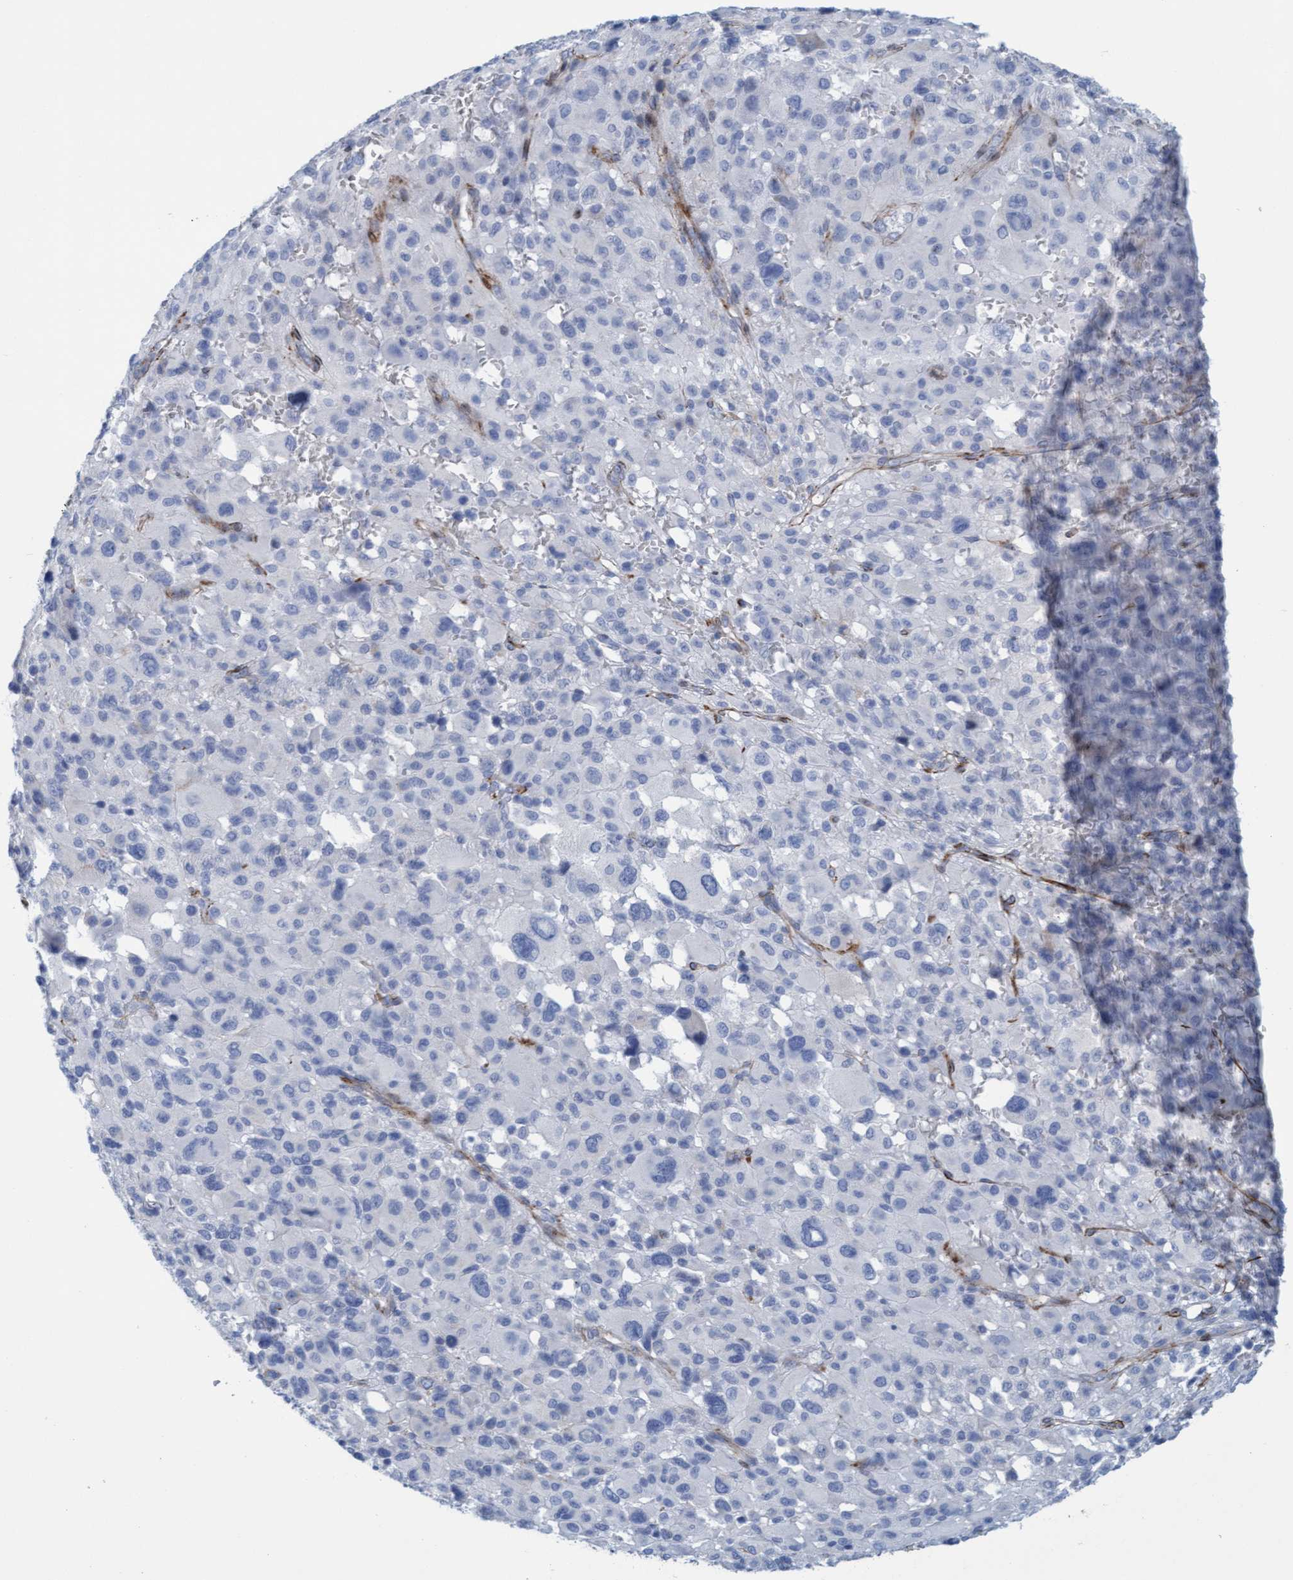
{"staining": {"intensity": "negative", "quantity": "none", "location": "none"}, "tissue": "melanoma", "cell_type": "Tumor cells", "image_type": "cancer", "snomed": [{"axis": "morphology", "description": "Malignant melanoma, Metastatic site"}, {"axis": "topography", "description": "Skin"}], "caption": "An IHC histopathology image of melanoma is shown. There is no staining in tumor cells of melanoma. (DAB IHC visualized using brightfield microscopy, high magnification).", "gene": "MTFR1", "patient": {"sex": "female", "age": 74}}